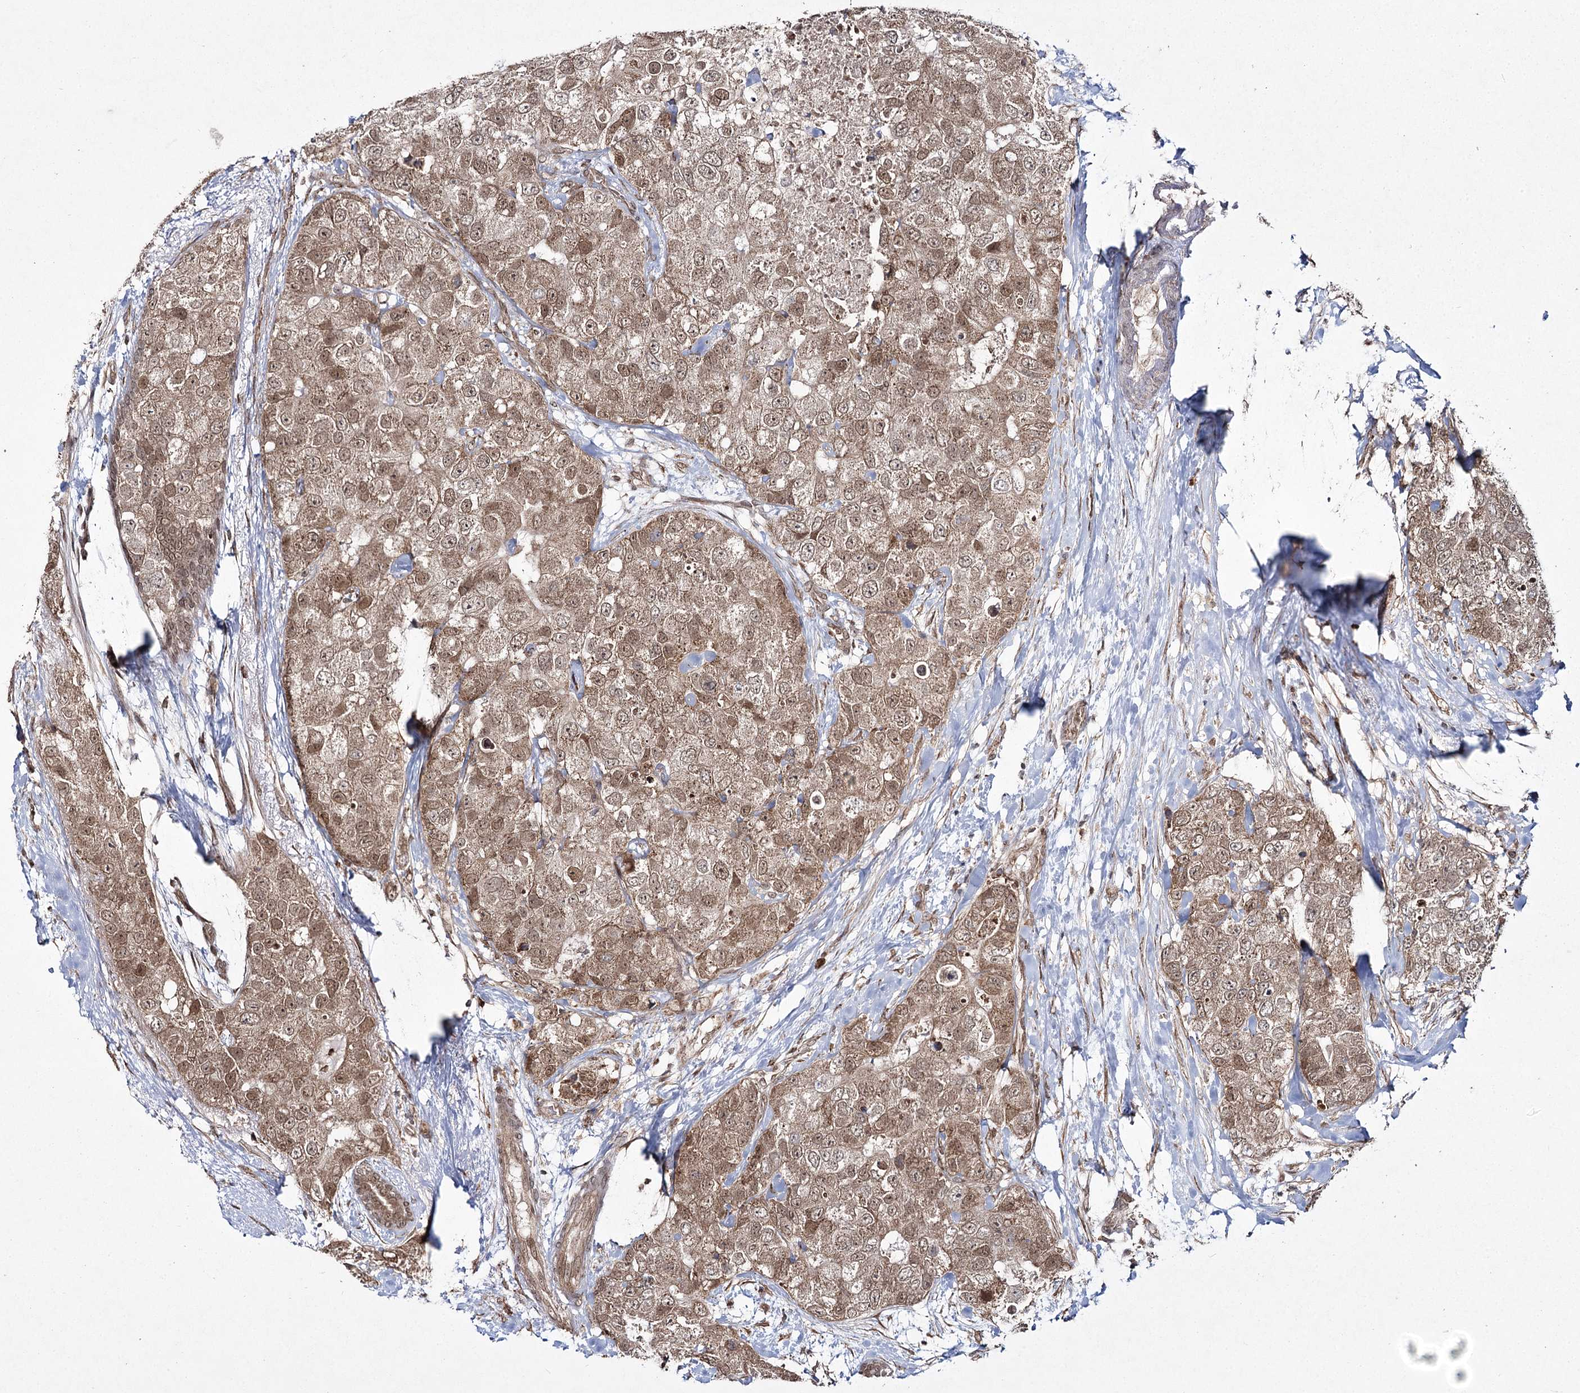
{"staining": {"intensity": "moderate", "quantity": ">75%", "location": "cytoplasmic/membranous,nuclear"}, "tissue": "breast cancer", "cell_type": "Tumor cells", "image_type": "cancer", "snomed": [{"axis": "morphology", "description": "Duct carcinoma"}, {"axis": "topography", "description": "Breast"}], "caption": "A micrograph of human invasive ductal carcinoma (breast) stained for a protein exhibits moderate cytoplasmic/membranous and nuclear brown staining in tumor cells.", "gene": "TRNT1", "patient": {"sex": "female", "age": 62}}